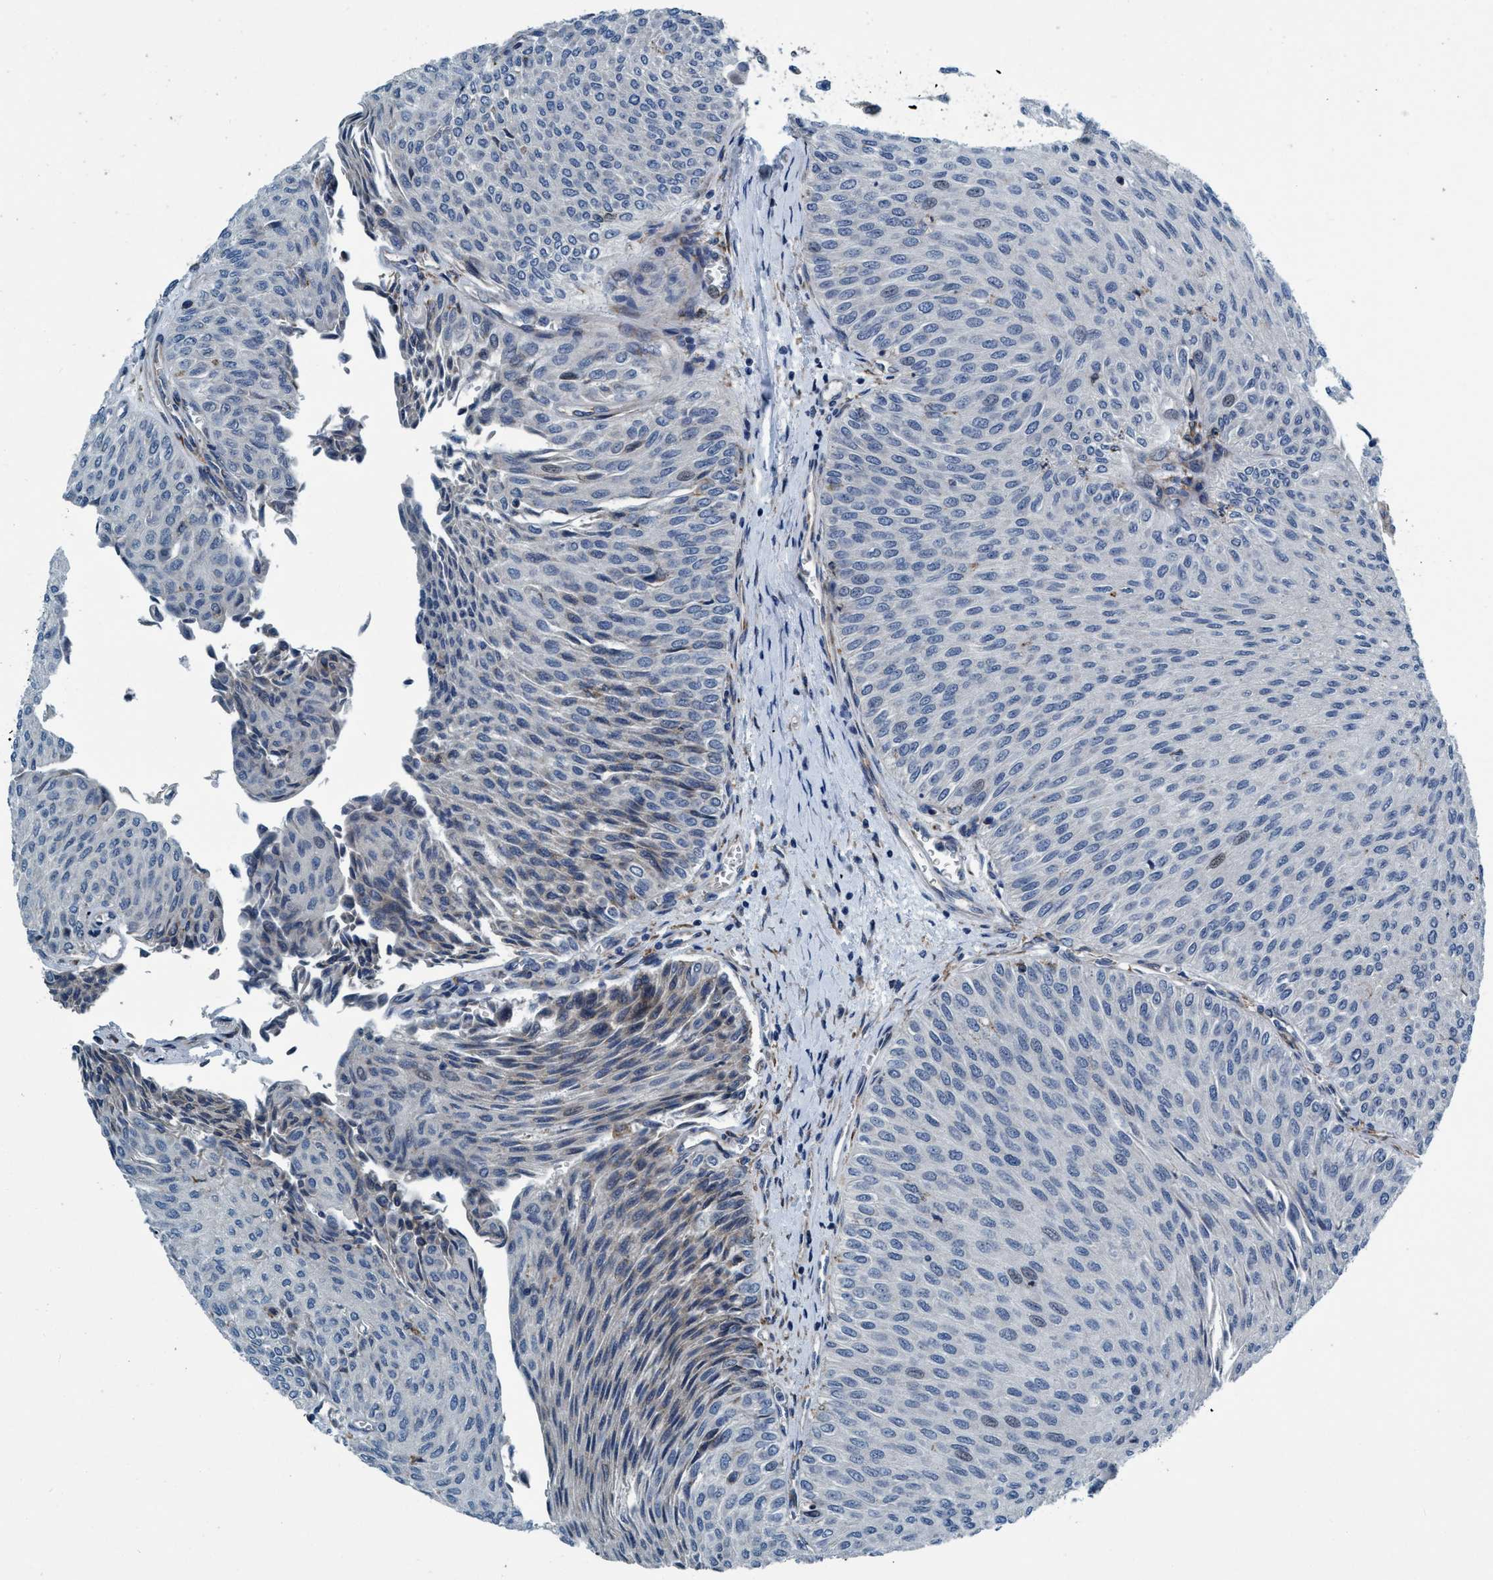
{"staining": {"intensity": "negative", "quantity": "none", "location": "none"}, "tissue": "urothelial cancer", "cell_type": "Tumor cells", "image_type": "cancer", "snomed": [{"axis": "morphology", "description": "Urothelial carcinoma, Low grade"}, {"axis": "topography", "description": "Urinary bladder"}], "caption": "Tumor cells show no significant staining in low-grade urothelial carcinoma.", "gene": "ARMC9", "patient": {"sex": "male", "age": 78}}